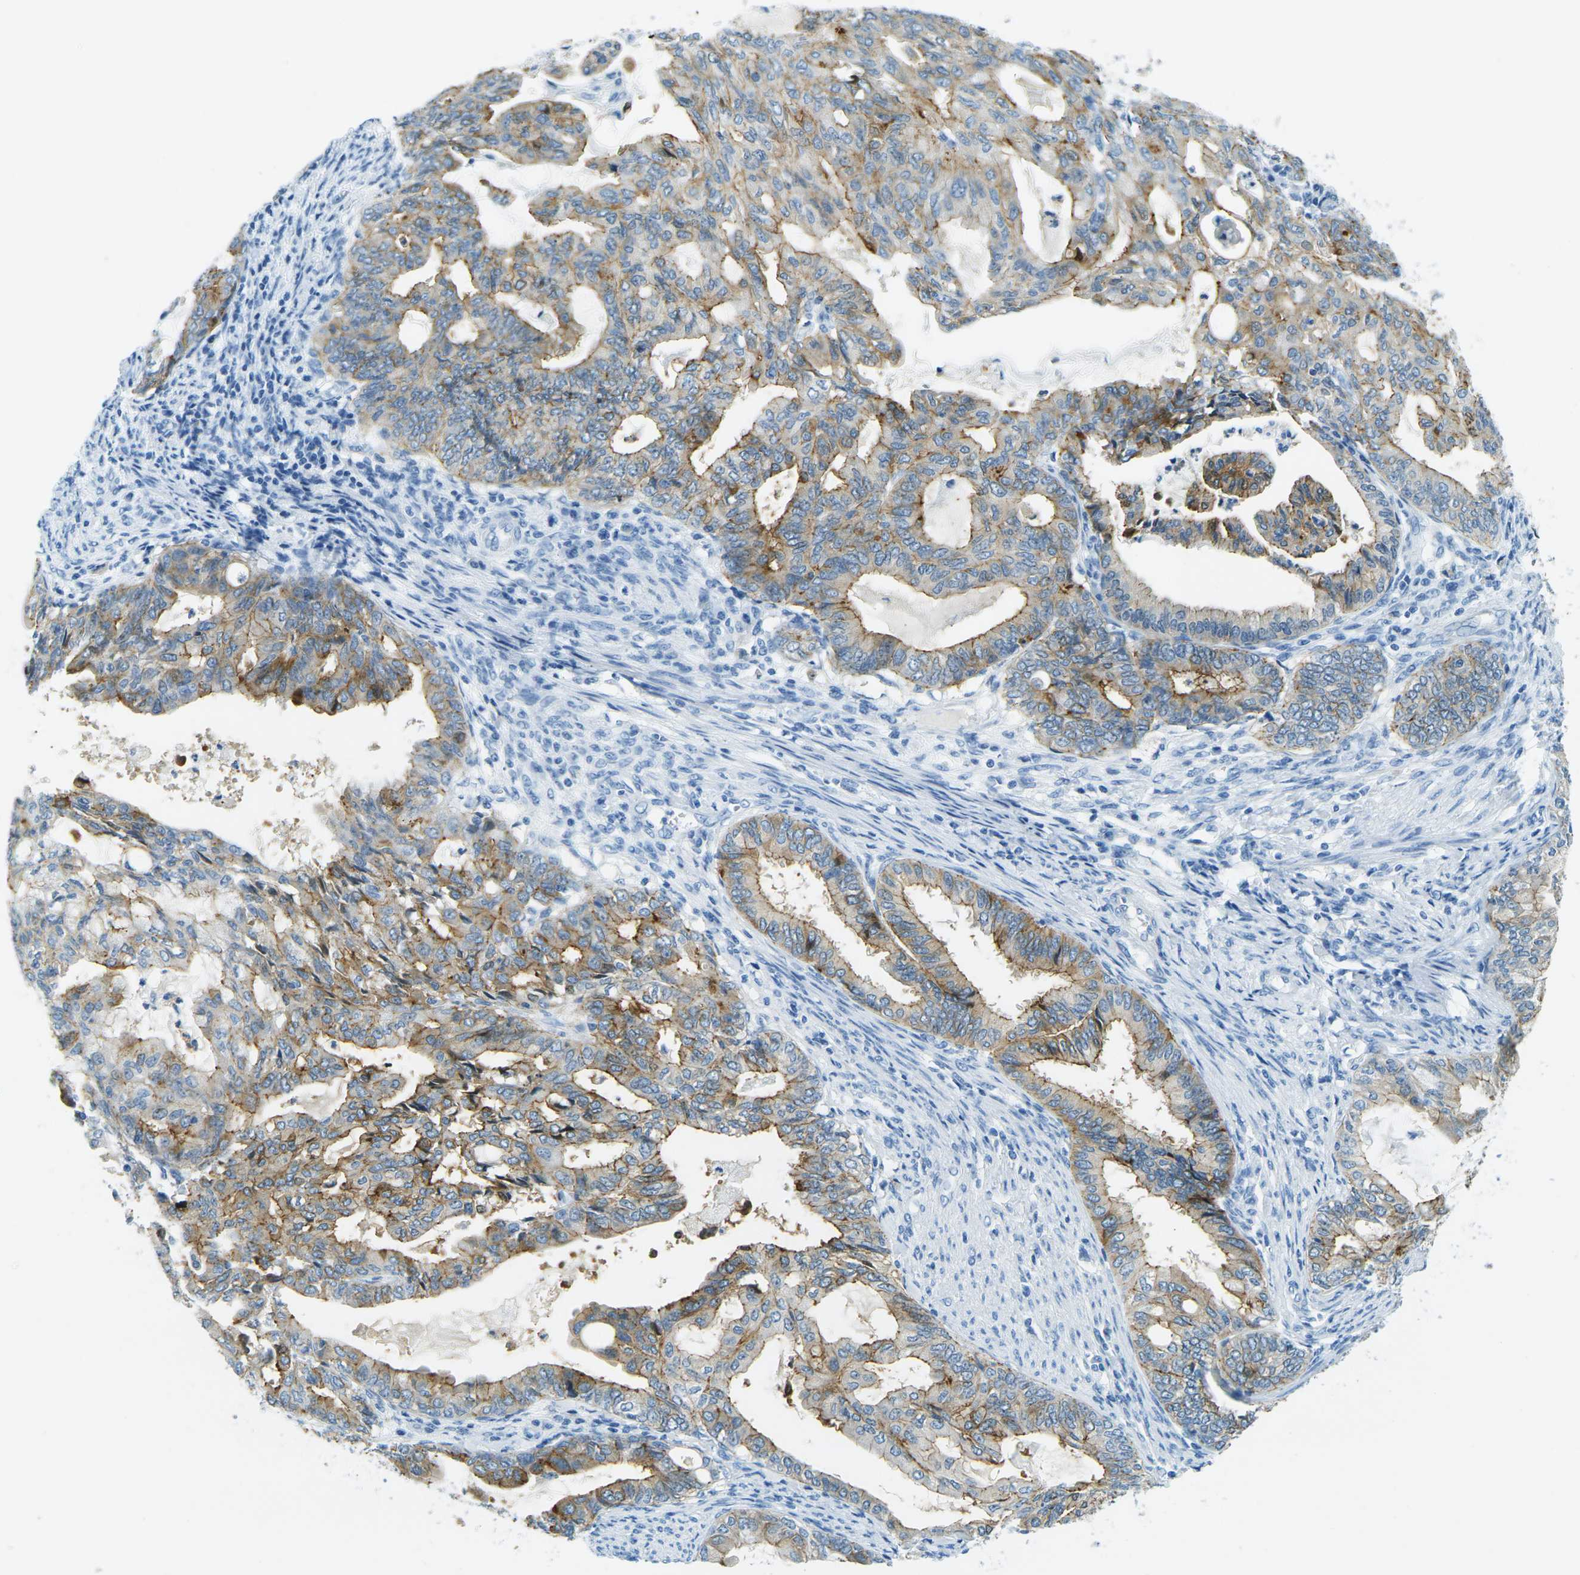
{"staining": {"intensity": "moderate", "quantity": "25%-75%", "location": "cytoplasmic/membranous"}, "tissue": "endometrial cancer", "cell_type": "Tumor cells", "image_type": "cancer", "snomed": [{"axis": "morphology", "description": "Adenocarcinoma, NOS"}, {"axis": "topography", "description": "Endometrium"}], "caption": "A medium amount of moderate cytoplasmic/membranous positivity is appreciated in approximately 25%-75% of tumor cells in adenocarcinoma (endometrial) tissue.", "gene": "OCLN", "patient": {"sex": "female", "age": 86}}